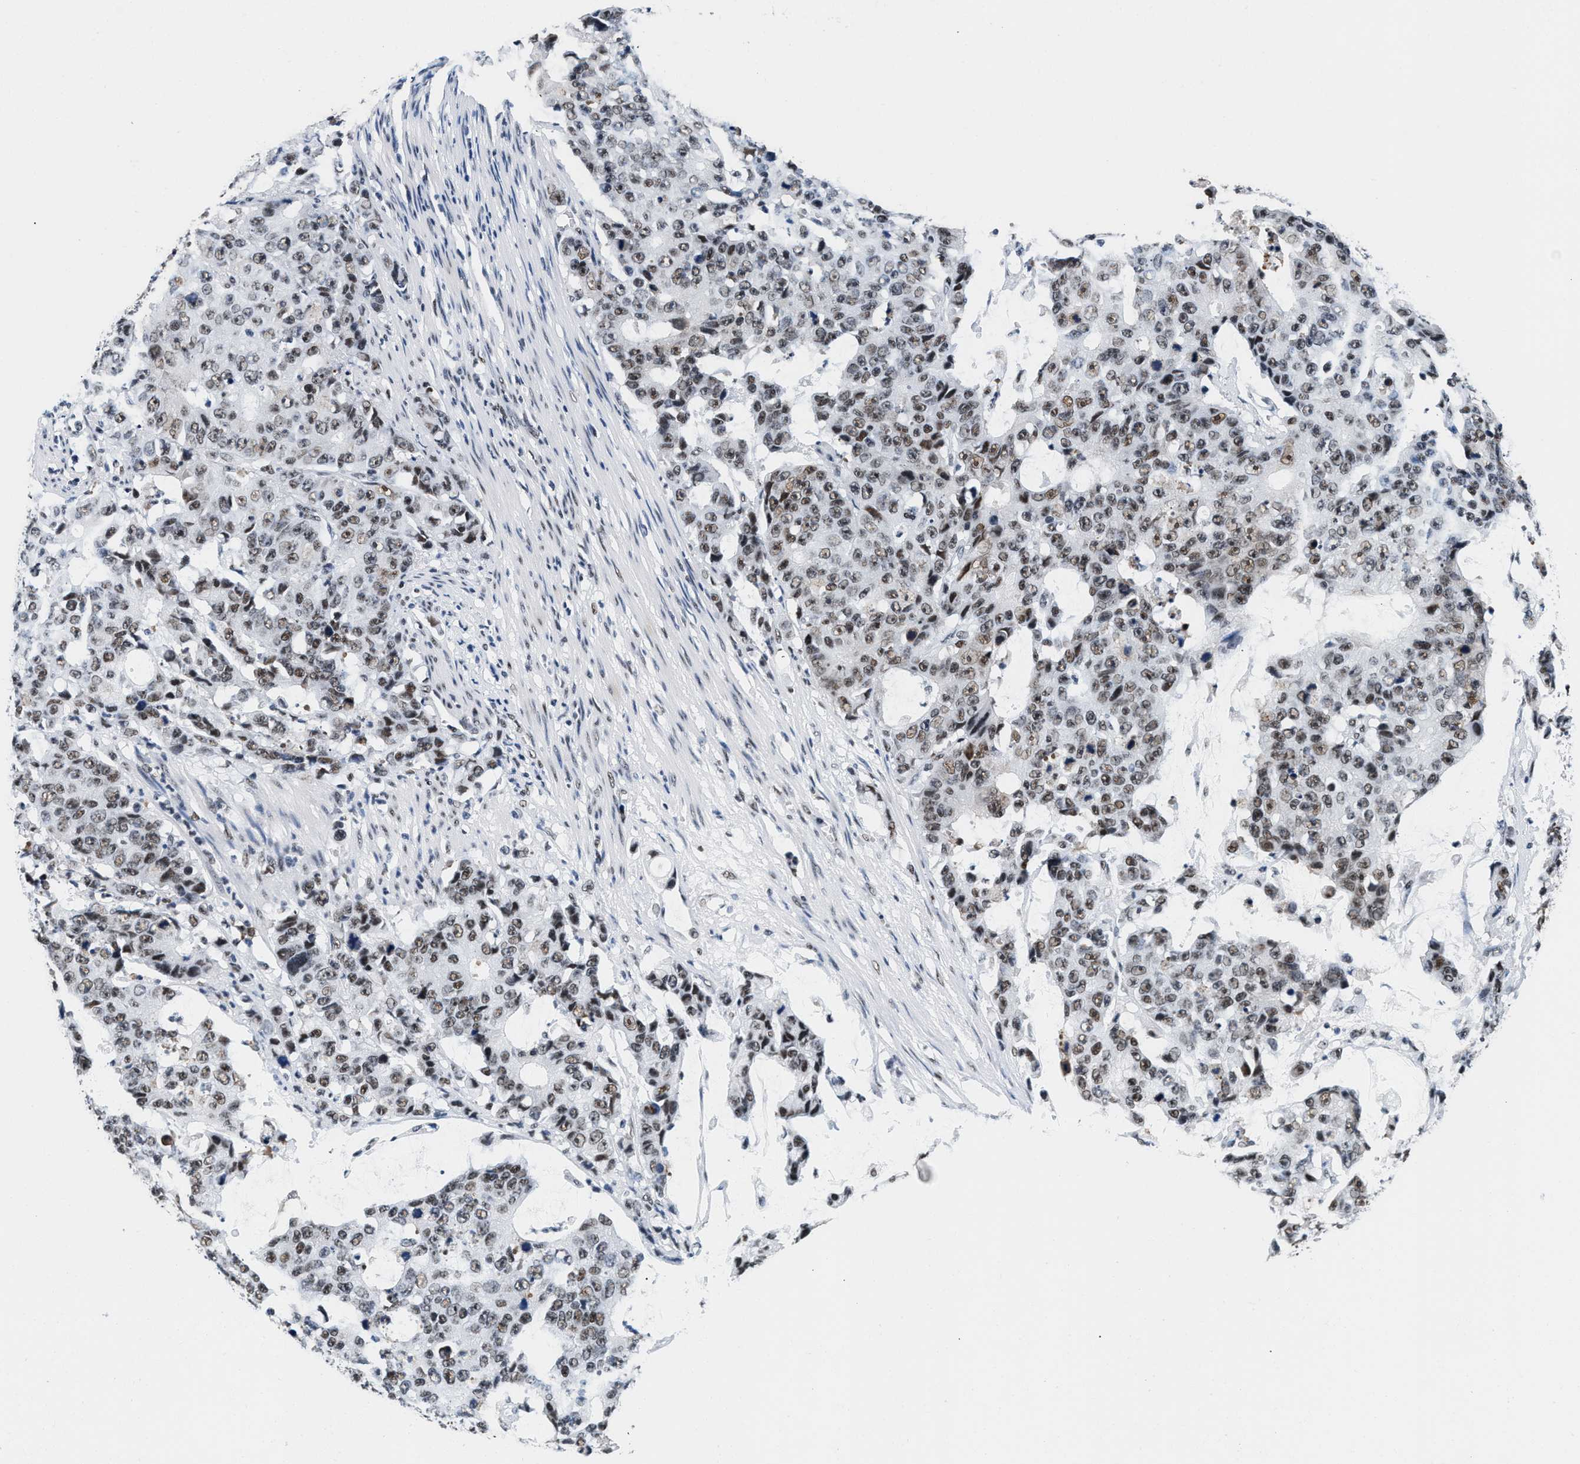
{"staining": {"intensity": "moderate", "quantity": ">75%", "location": "nuclear"}, "tissue": "colorectal cancer", "cell_type": "Tumor cells", "image_type": "cancer", "snomed": [{"axis": "morphology", "description": "Adenocarcinoma, NOS"}, {"axis": "topography", "description": "Colon"}], "caption": "IHC of human adenocarcinoma (colorectal) exhibits medium levels of moderate nuclear positivity in approximately >75% of tumor cells. The staining is performed using DAB brown chromogen to label protein expression. The nuclei are counter-stained blue using hematoxylin.", "gene": "RAD50", "patient": {"sex": "female", "age": 86}}